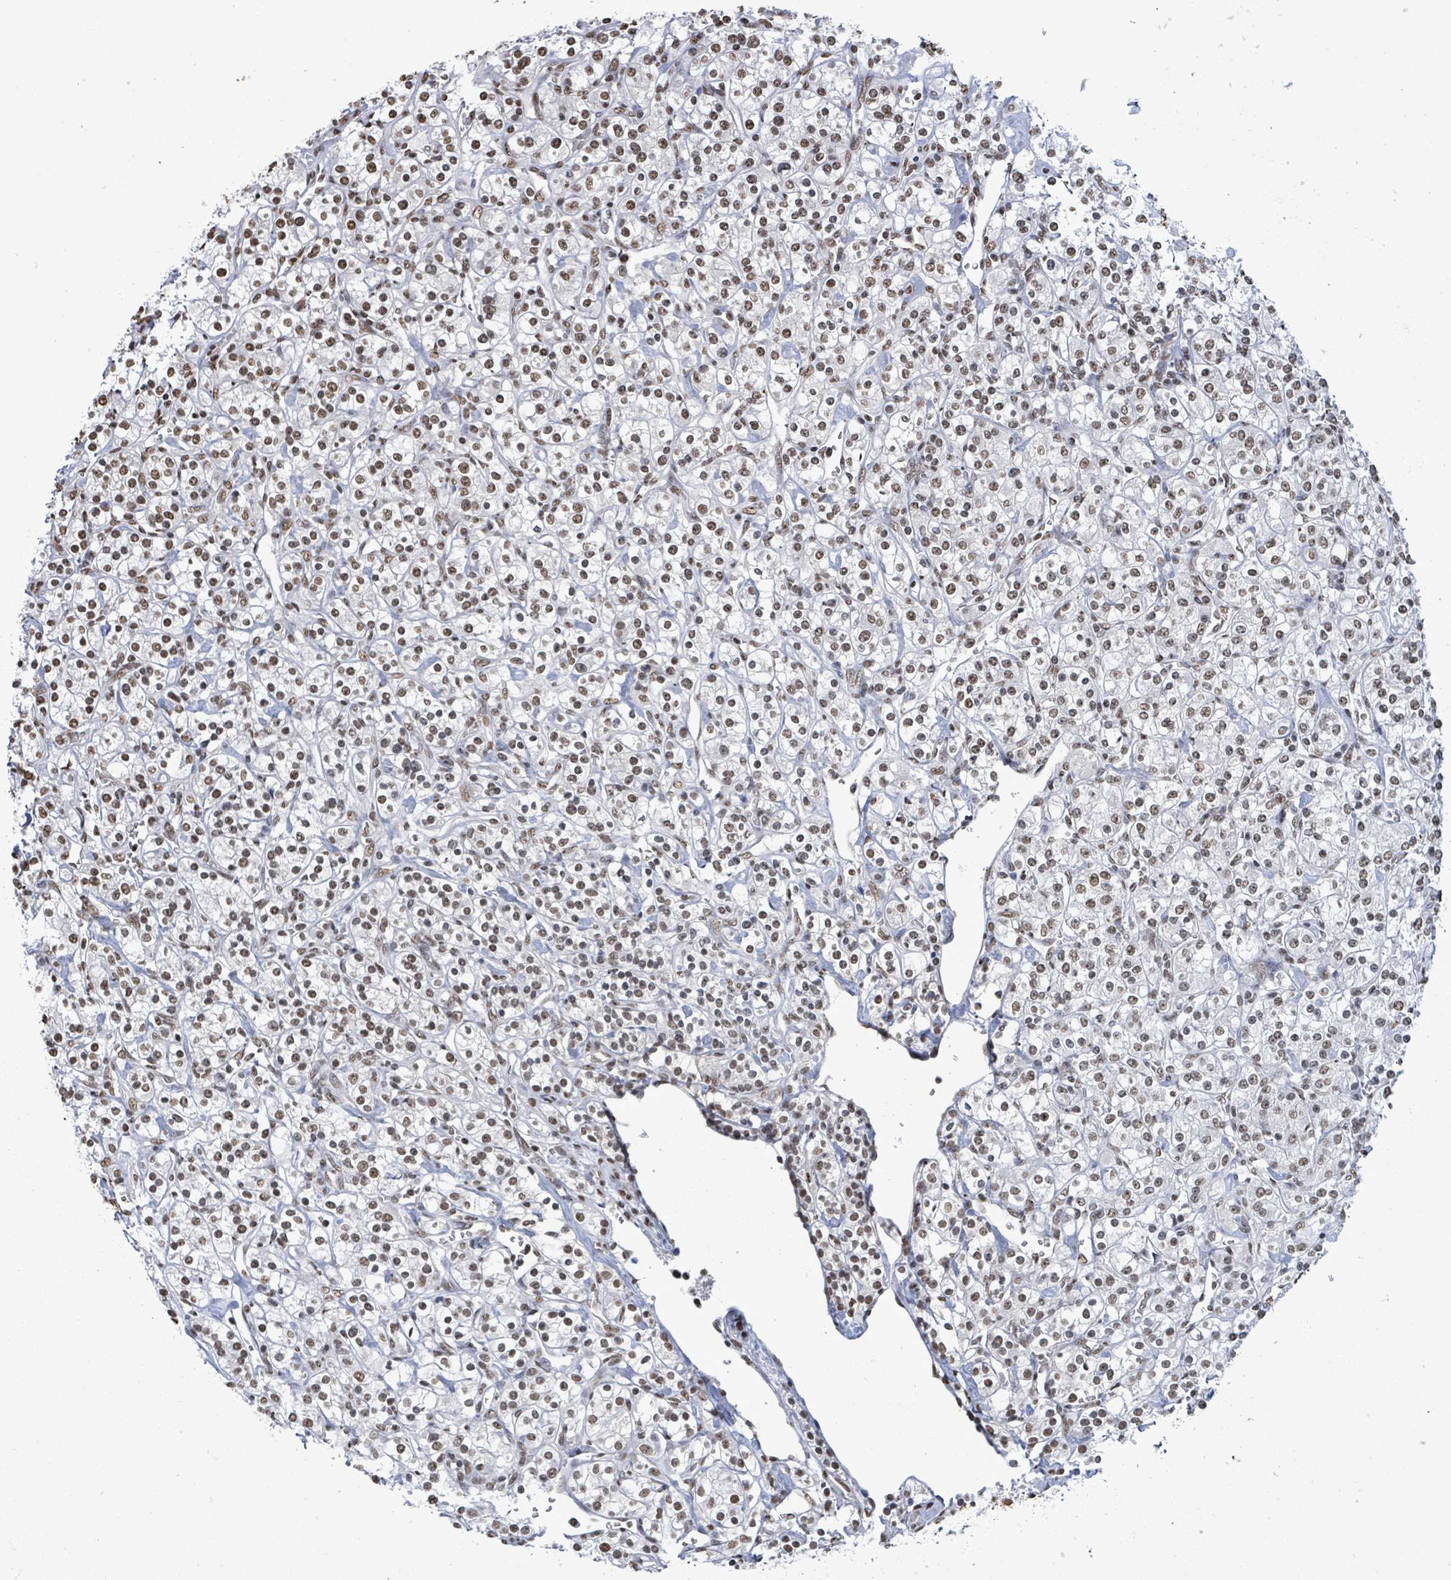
{"staining": {"intensity": "weak", "quantity": ">75%", "location": "nuclear"}, "tissue": "renal cancer", "cell_type": "Tumor cells", "image_type": "cancer", "snomed": [{"axis": "morphology", "description": "Adenocarcinoma, NOS"}, {"axis": "topography", "description": "Kidney"}], "caption": "Renal adenocarcinoma stained with a protein marker demonstrates weak staining in tumor cells.", "gene": "SAMD14", "patient": {"sex": "male", "age": 77}}